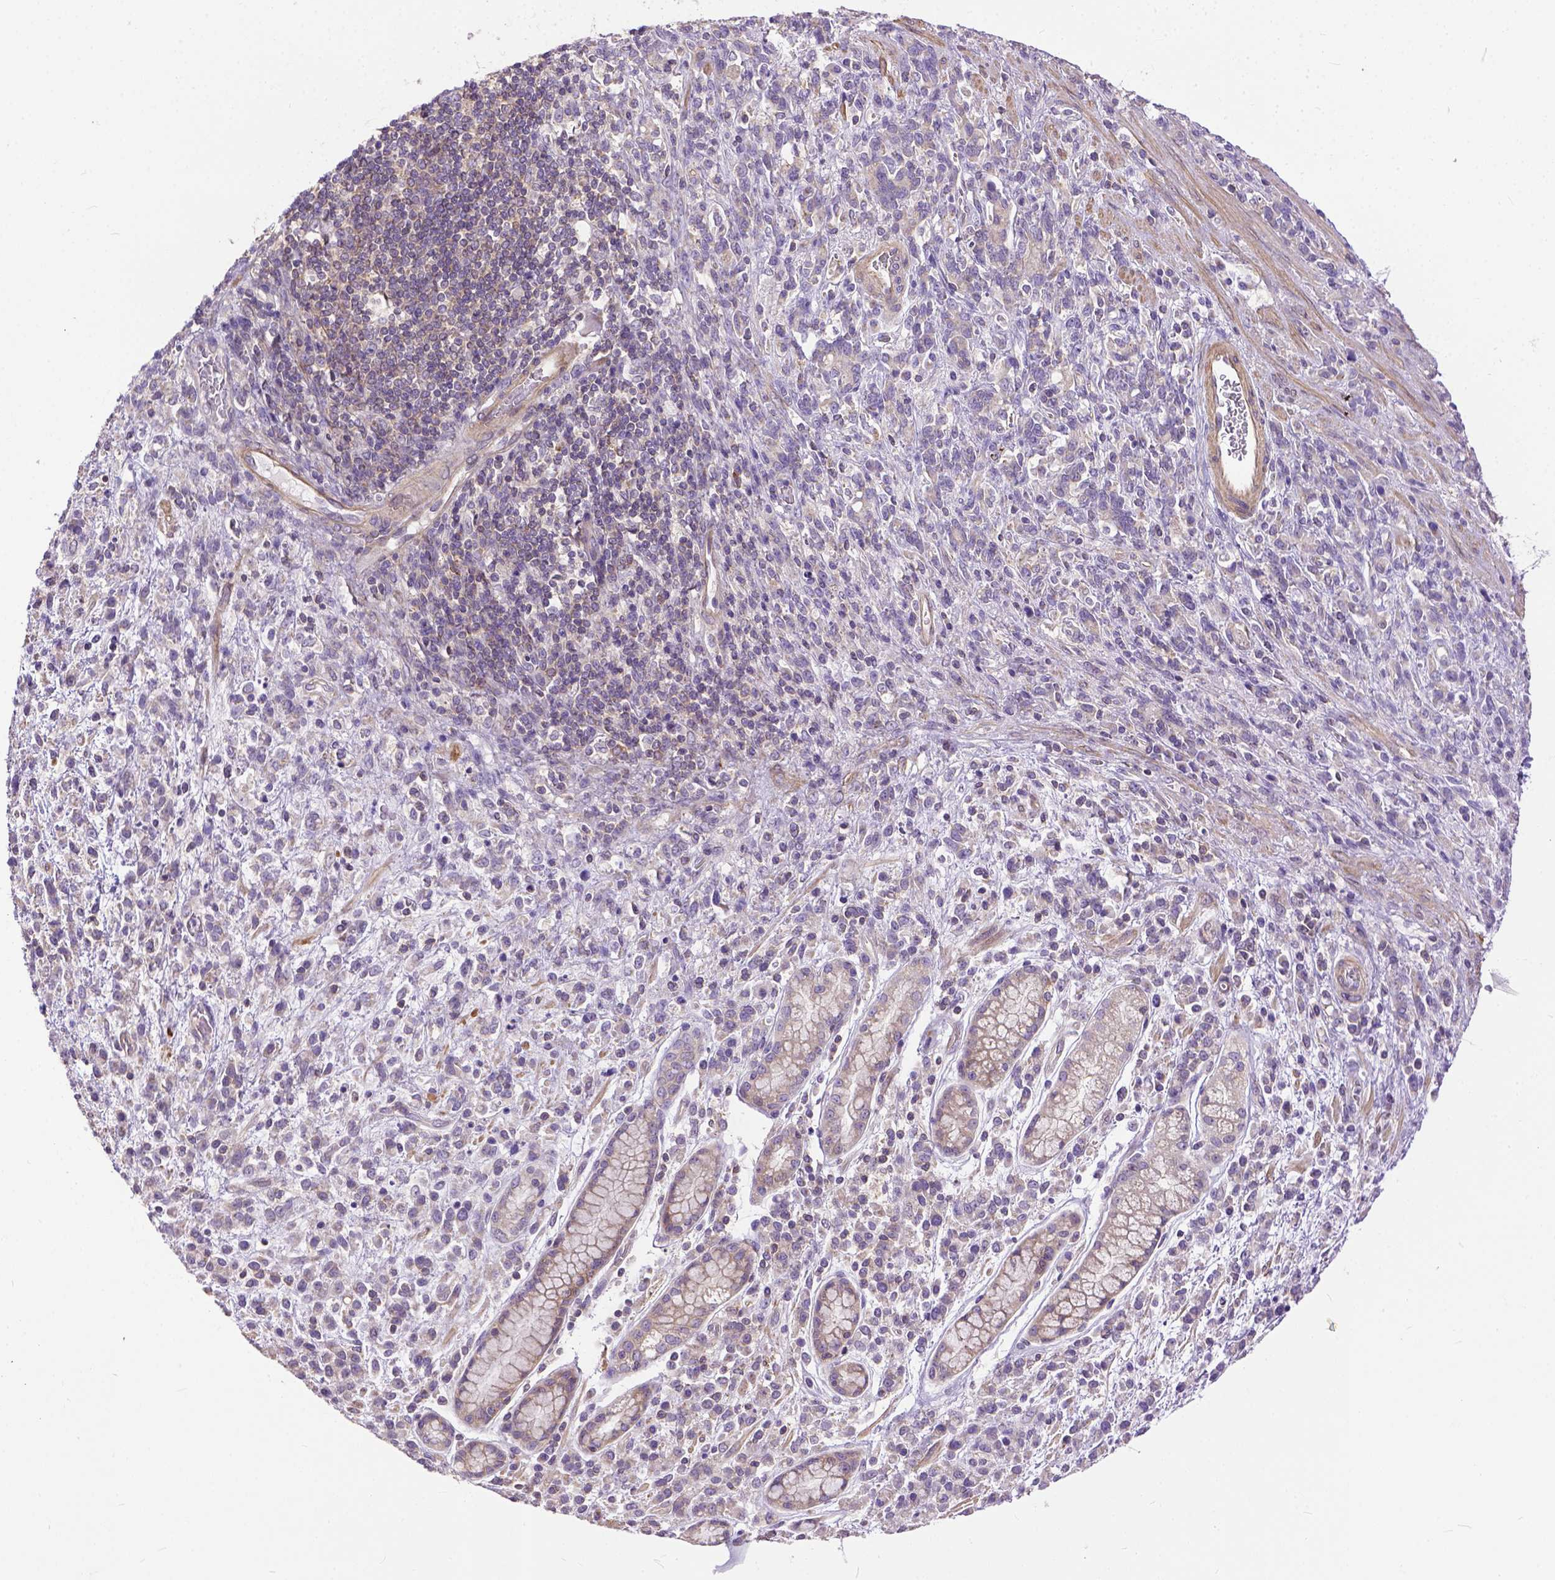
{"staining": {"intensity": "negative", "quantity": "none", "location": "none"}, "tissue": "stomach cancer", "cell_type": "Tumor cells", "image_type": "cancer", "snomed": [{"axis": "morphology", "description": "Adenocarcinoma, NOS"}, {"axis": "topography", "description": "Stomach"}], "caption": "DAB (3,3'-diaminobenzidine) immunohistochemical staining of human stomach adenocarcinoma exhibits no significant expression in tumor cells. (Brightfield microscopy of DAB (3,3'-diaminobenzidine) IHC at high magnification).", "gene": "BANF2", "patient": {"sex": "female", "age": 57}}